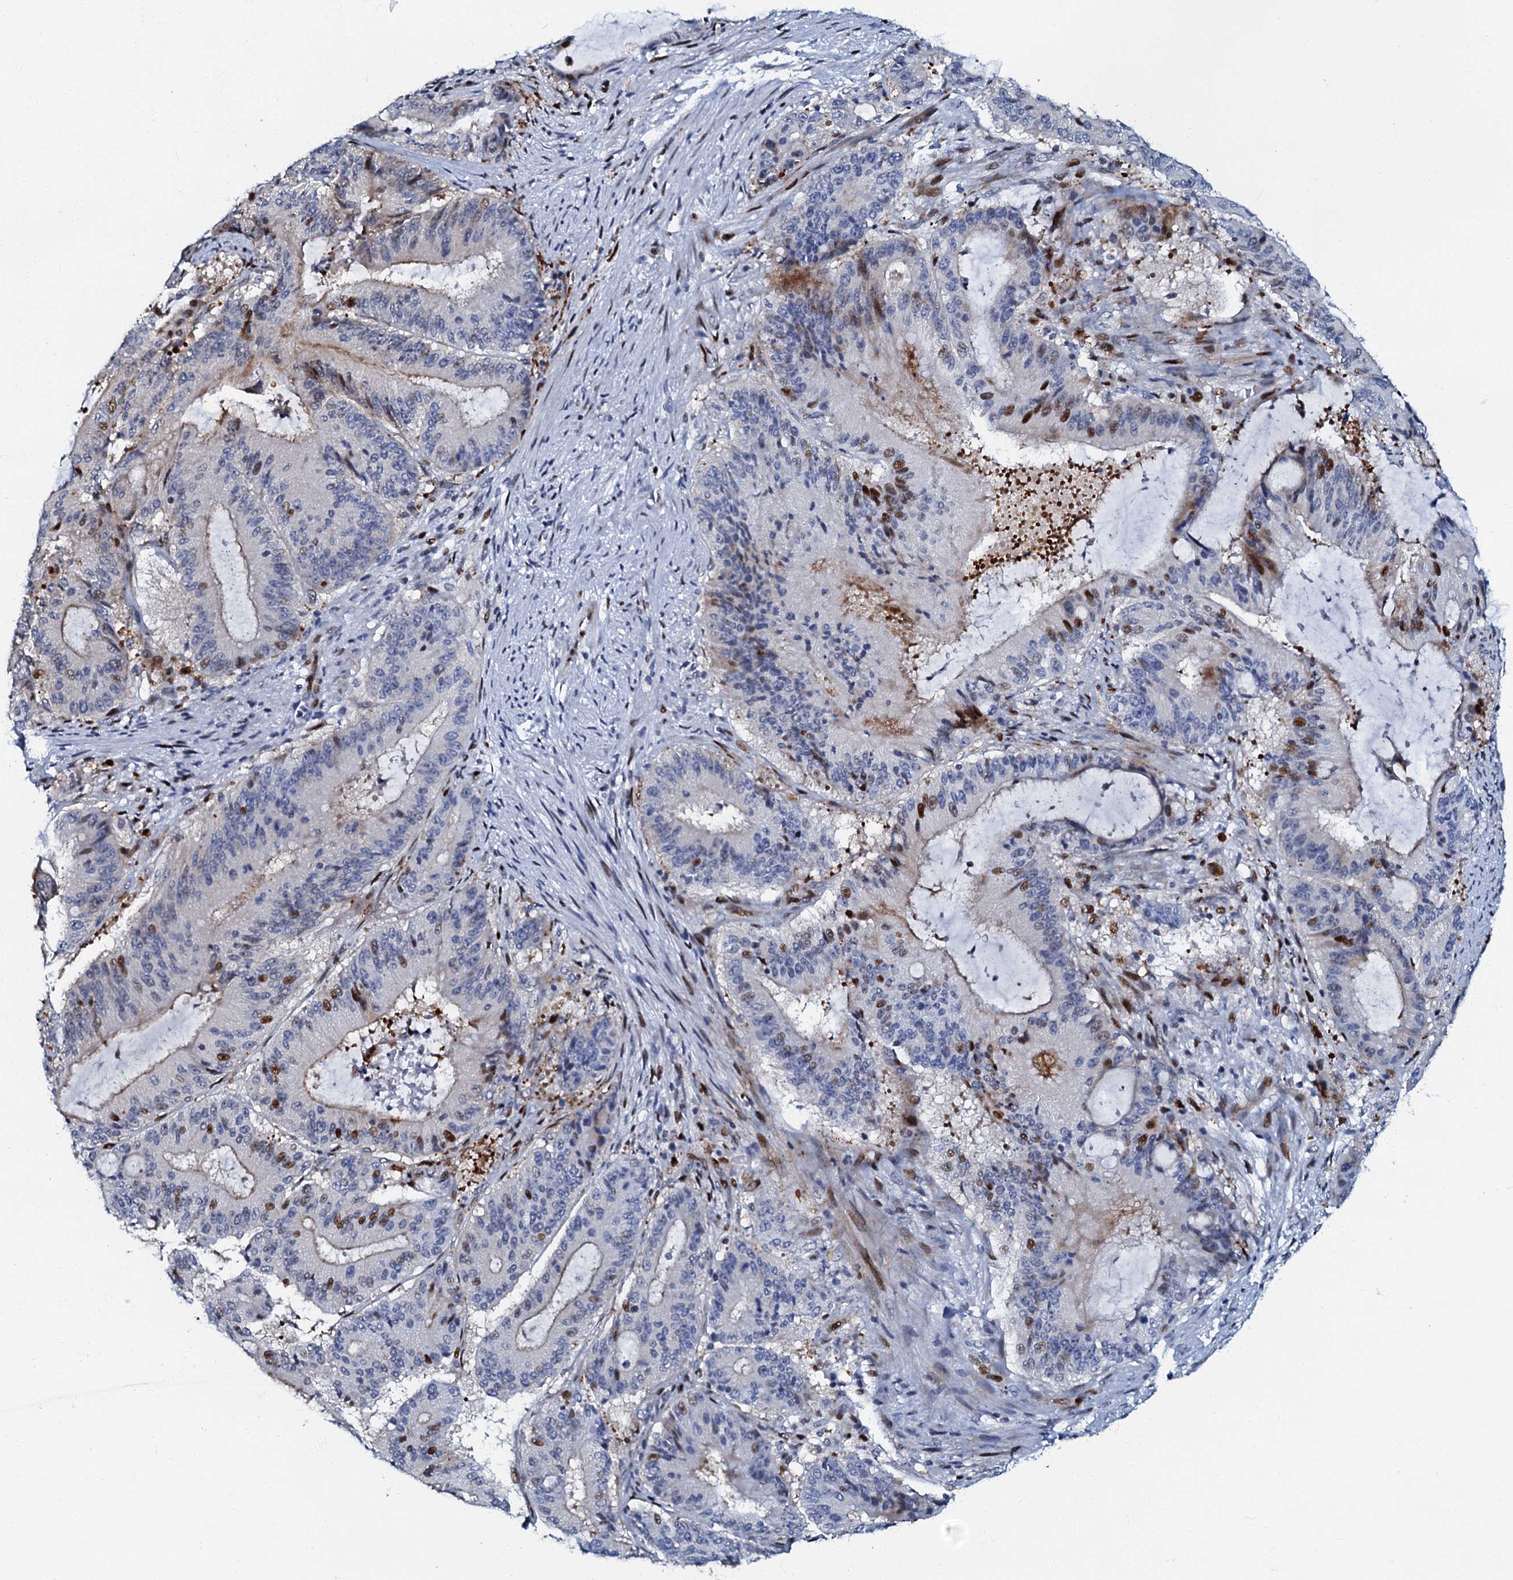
{"staining": {"intensity": "moderate", "quantity": "<25%", "location": "nuclear"}, "tissue": "liver cancer", "cell_type": "Tumor cells", "image_type": "cancer", "snomed": [{"axis": "morphology", "description": "Normal tissue, NOS"}, {"axis": "morphology", "description": "Cholangiocarcinoma"}, {"axis": "topography", "description": "Liver"}, {"axis": "topography", "description": "Peripheral nerve tissue"}], "caption": "A histopathology image of liver cancer stained for a protein reveals moderate nuclear brown staining in tumor cells. (DAB (3,3'-diaminobenzidine) = brown stain, brightfield microscopy at high magnification).", "gene": "MFSD5", "patient": {"sex": "female", "age": 73}}